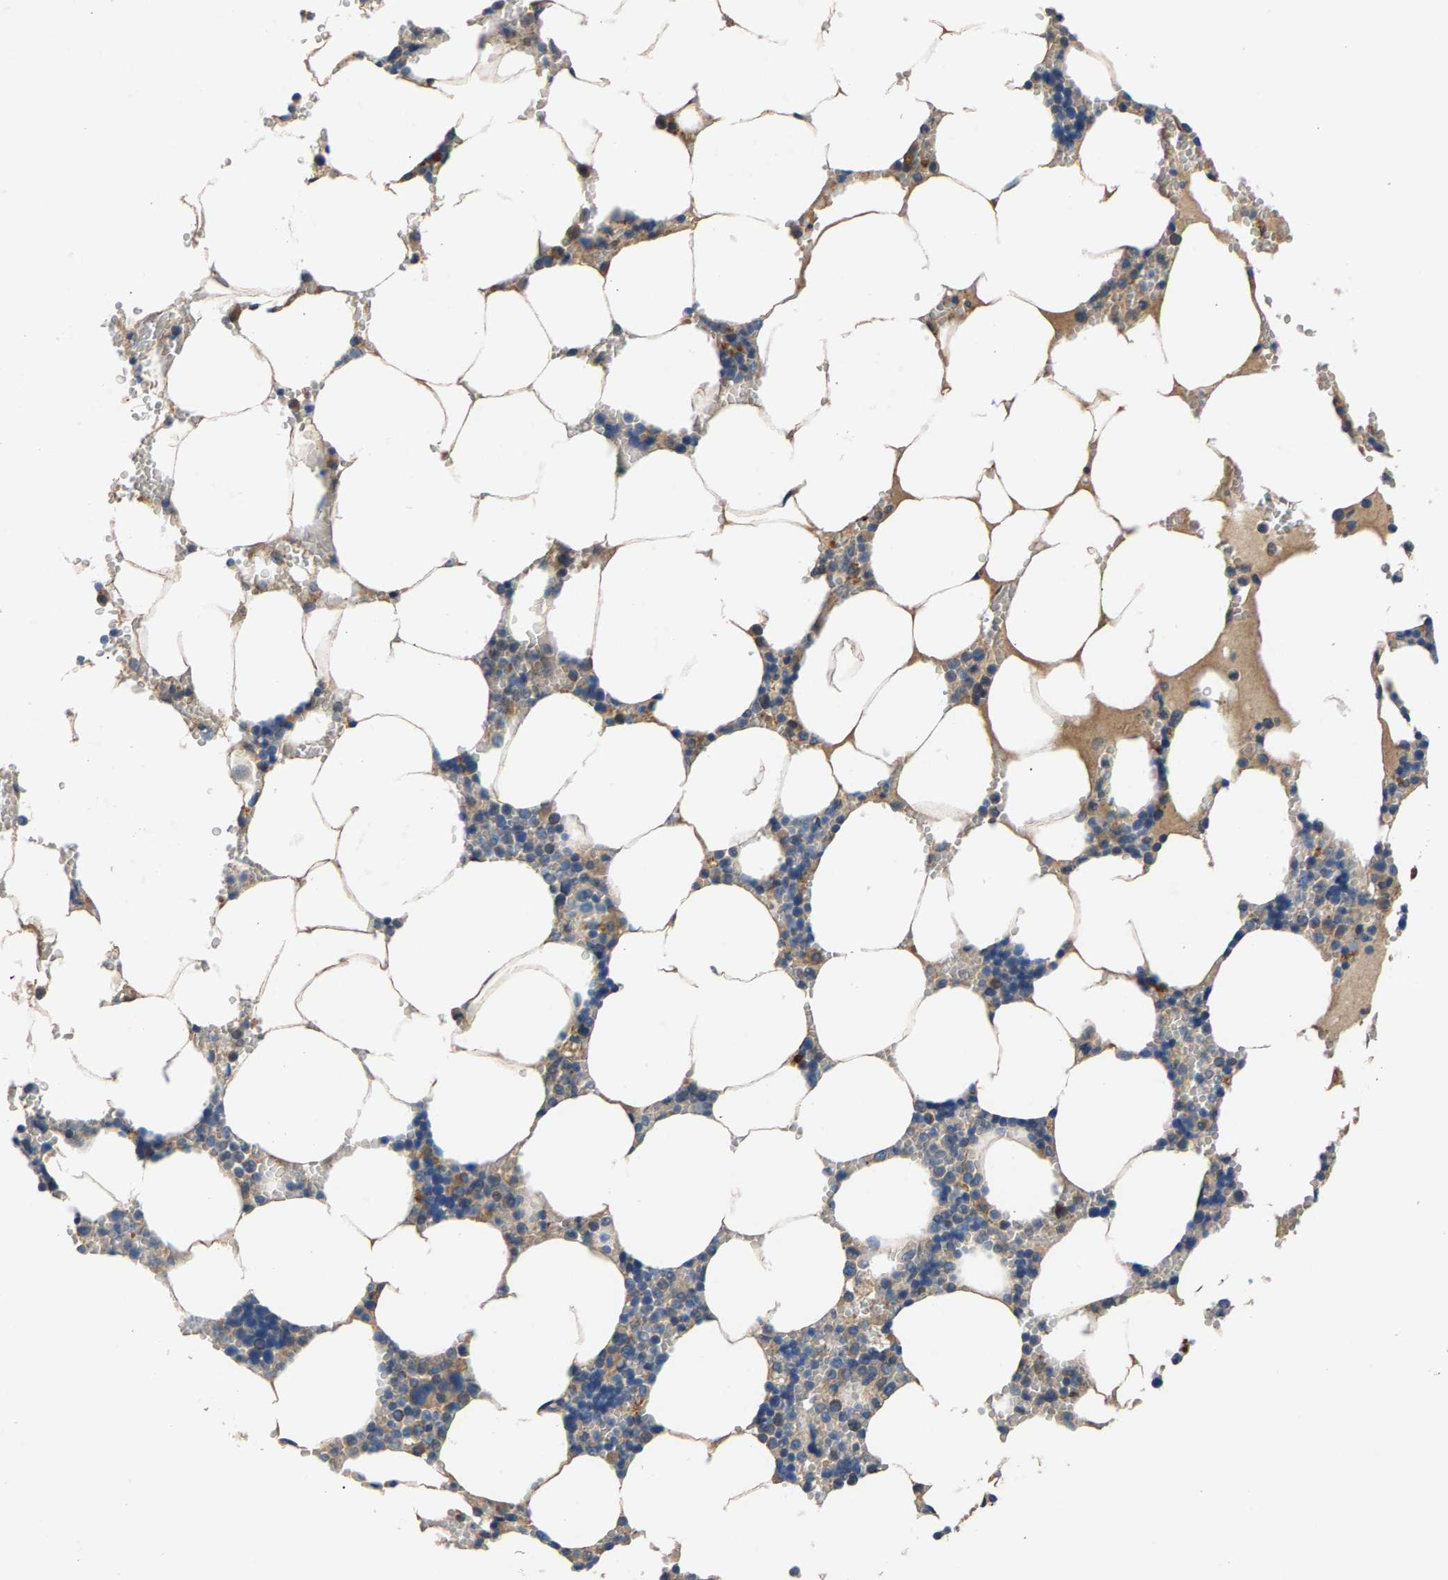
{"staining": {"intensity": "weak", "quantity": "25%-75%", "location": "cytoplasmic/membranous"}, "tissue": "bone marrow", "cell_type": "Hematopoietic cells", "image_type": "normal", "snomed": [{"axis": "morphology", "description": "Normal tissue, NOS"}, {"axis": "topography", "description": "Bone marrow"}], "caption": "The immunohistochemical stain labels weak cytoplasmic/membranous expression in hematopoietic cells of unremarkable bone marrow. Immunohistochemistry (ihc) stains the protein of interest in brown and the nuclei are stained blue.", "gene": "NT5C", "patient": {"sex": "male", "age": 70}}